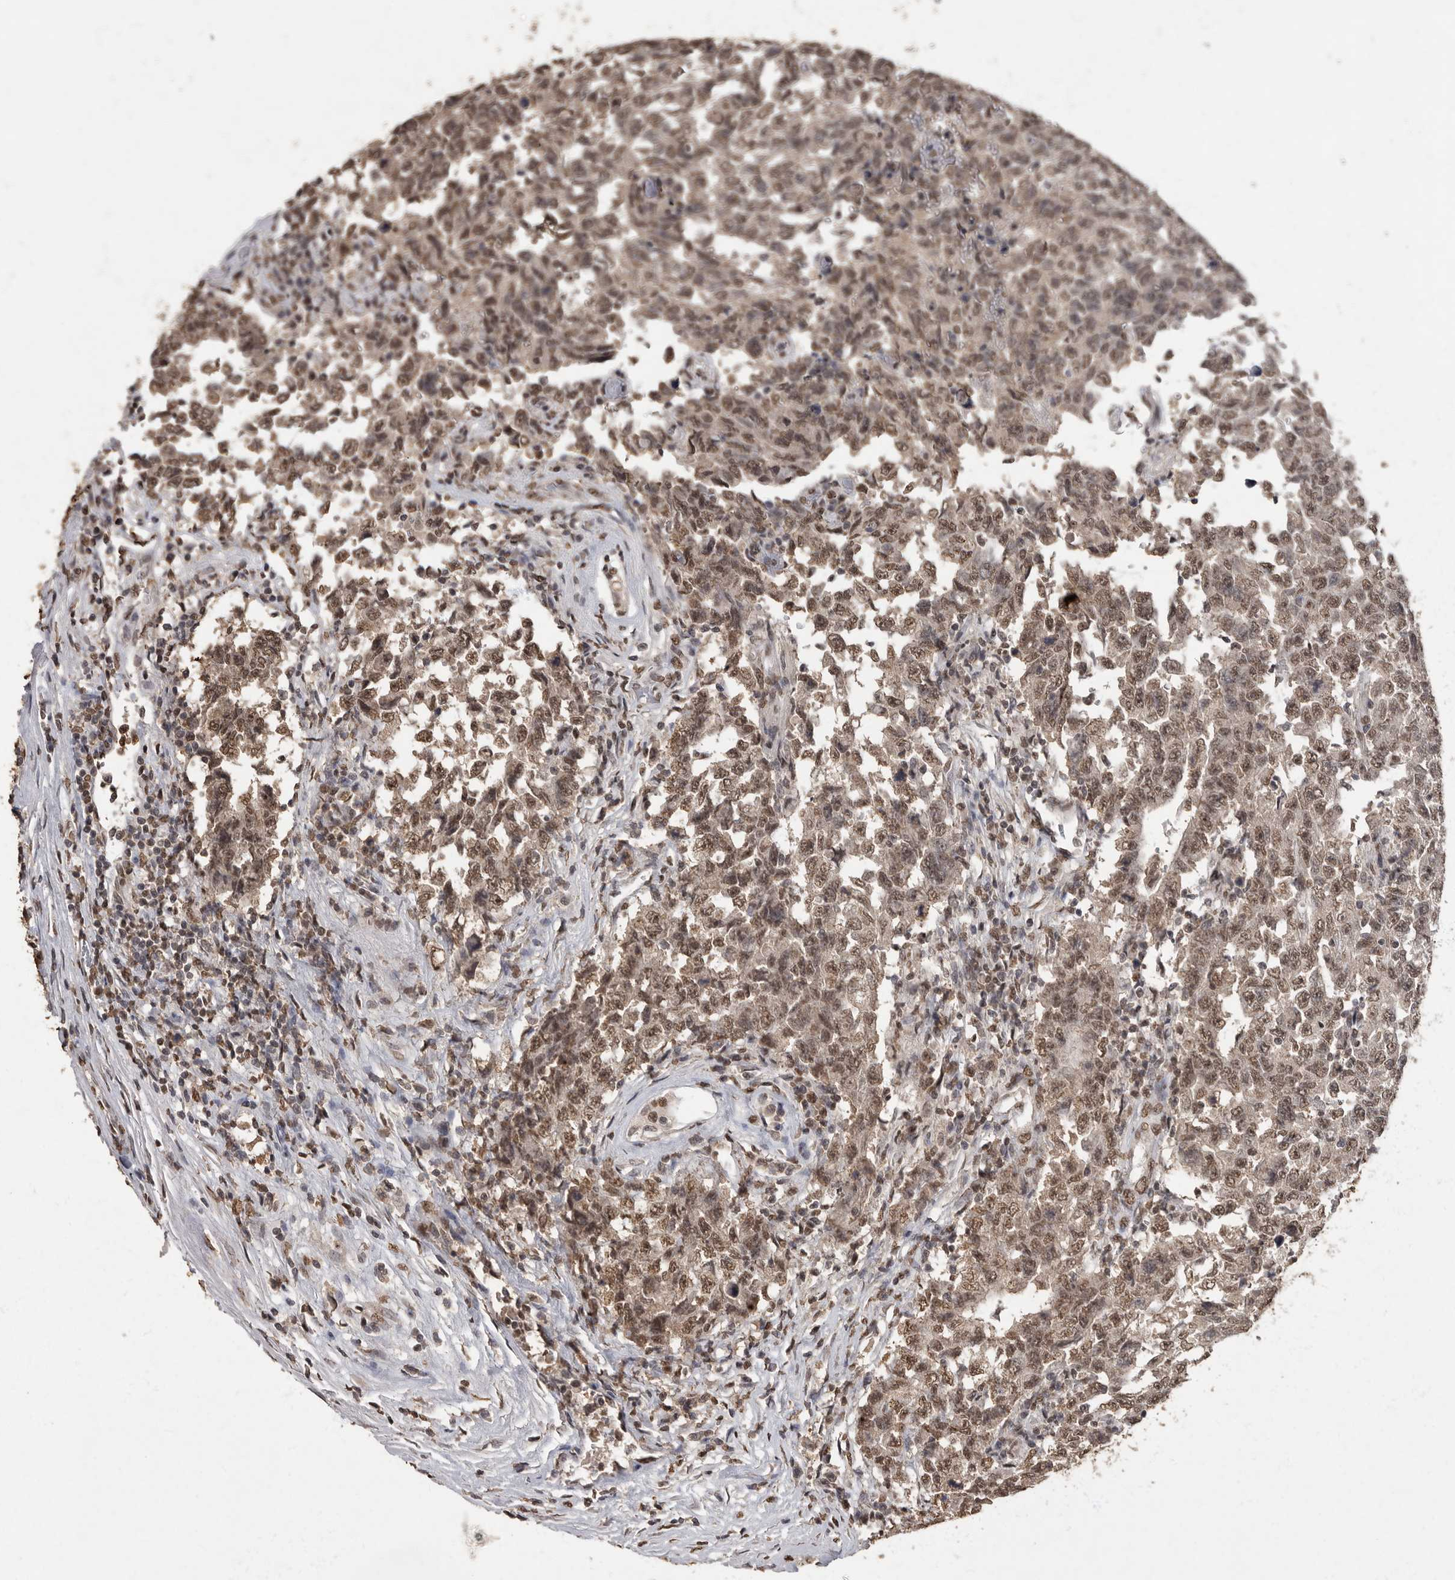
{"staining": {"intensity": "moderate", "quantity": ">75%", "location": "nuclear"}, "tissue": "testis cancer", "cell_type": "Tumor cells", "image_type": "cancer", "snomed": [{"axis": "morphology", "description": "Carcinoma, Embryonal, NOS"}, {"axis": "topography", "description": "Testis"}], "caption": "A high-resolution histopathology image shows immunohistochemistry (IHC) staining of testis embryonal carcinoma, which displays moderate nuclear positivity in approximately >75% of tumor cells.", "gene": "NBL1", "patient": {"sex": "male", "age": 26}}